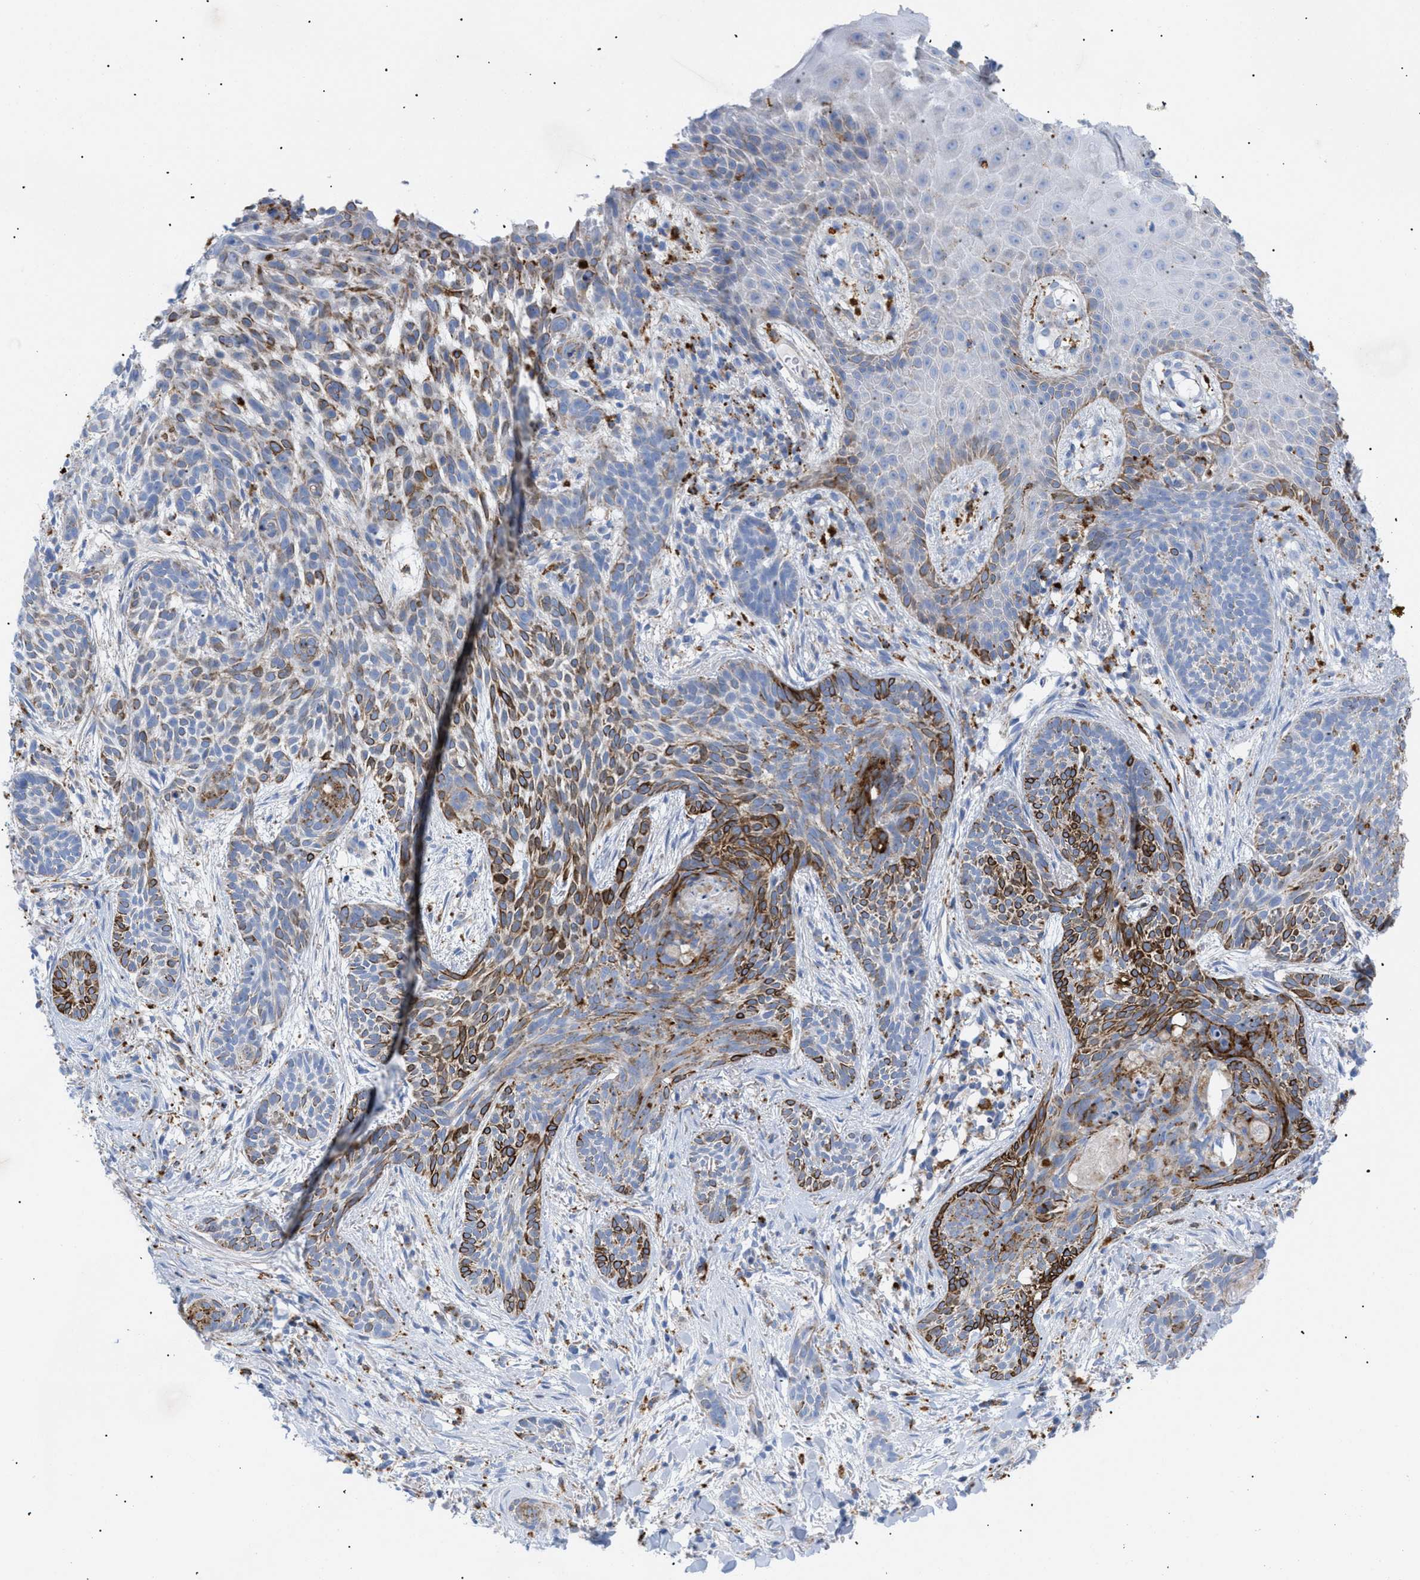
{"staining": {"intensity": "moderate", "quantity": ">75%", "location": "cytoplasmic/membranous"}, "tissue": "skin cancer", "cell_type": "Tumor cells", "image_type": "cancer", "snomed": [{"axis": "morphology", "description": "Basal cell carcinoma"}, {"axis": "topography", "description": "Skin"}], "caption": "This histopathology image exhibits skin basal cell carcinoma stained with immunohistochemistry (IHC) to label a protein in brown. The cytoplasmic/membranous of tumor cells show moderate positivity for the protein. Nuclei are counter-stained blue.", "gene": "DRAM2", "patient": {"sex": "female", "age": 59}}